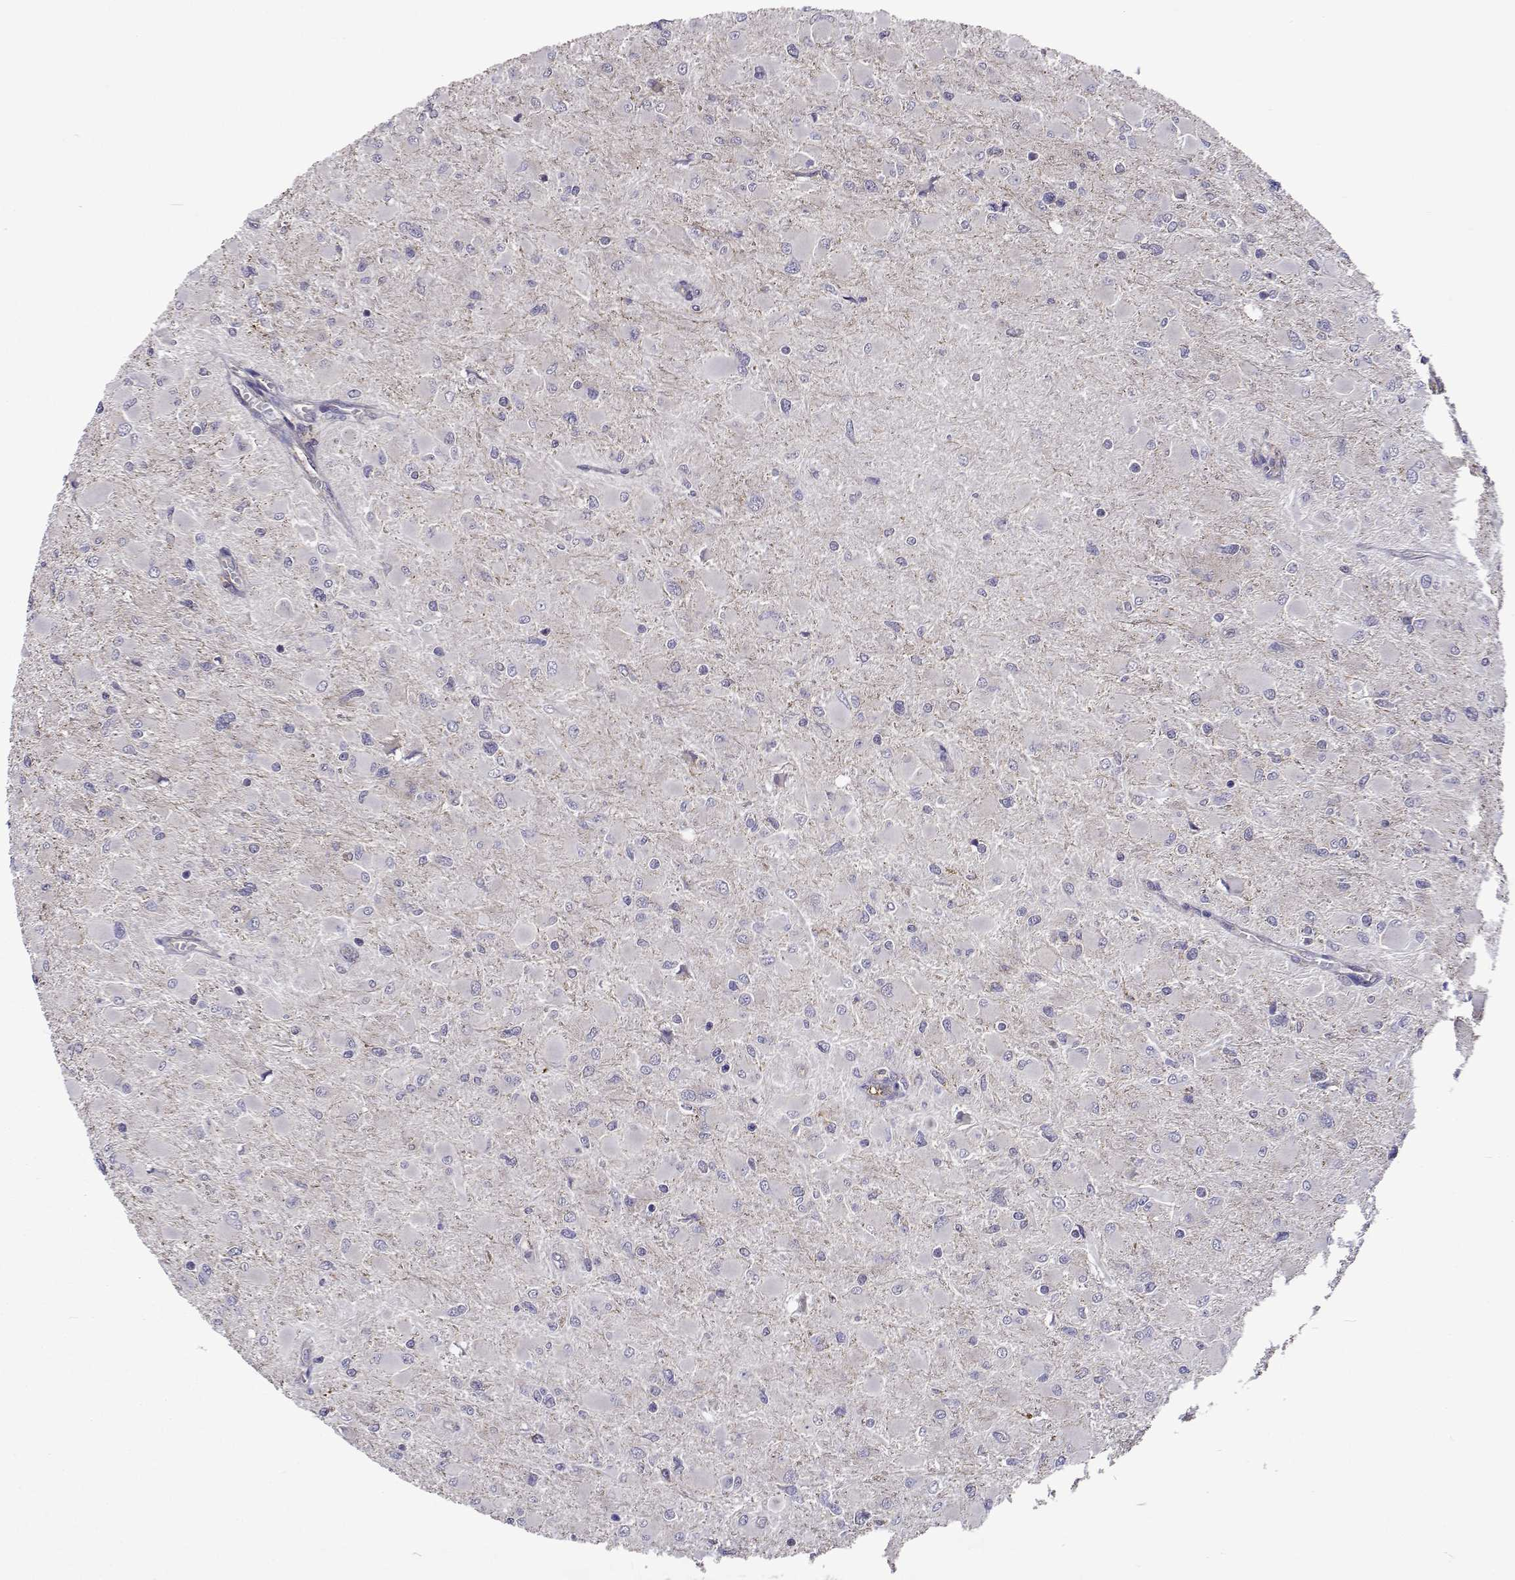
{"staining": {"intensity": "negative", "quantity": "none", "location": "none"}, "tissue": "glioma", "cell_type": "Tumor cells", "image_type": "cancer", "snomed": [{"axis": "morphology", "description": "Glioma, malignant, High grade"}, {"axis": "topography", "description": "Cerebral cortex"}], "caption": "Tumor cells show no significant expression in glioma.", "gene": "TARBP2", "patient": {"sex": "female", "age": 36}}